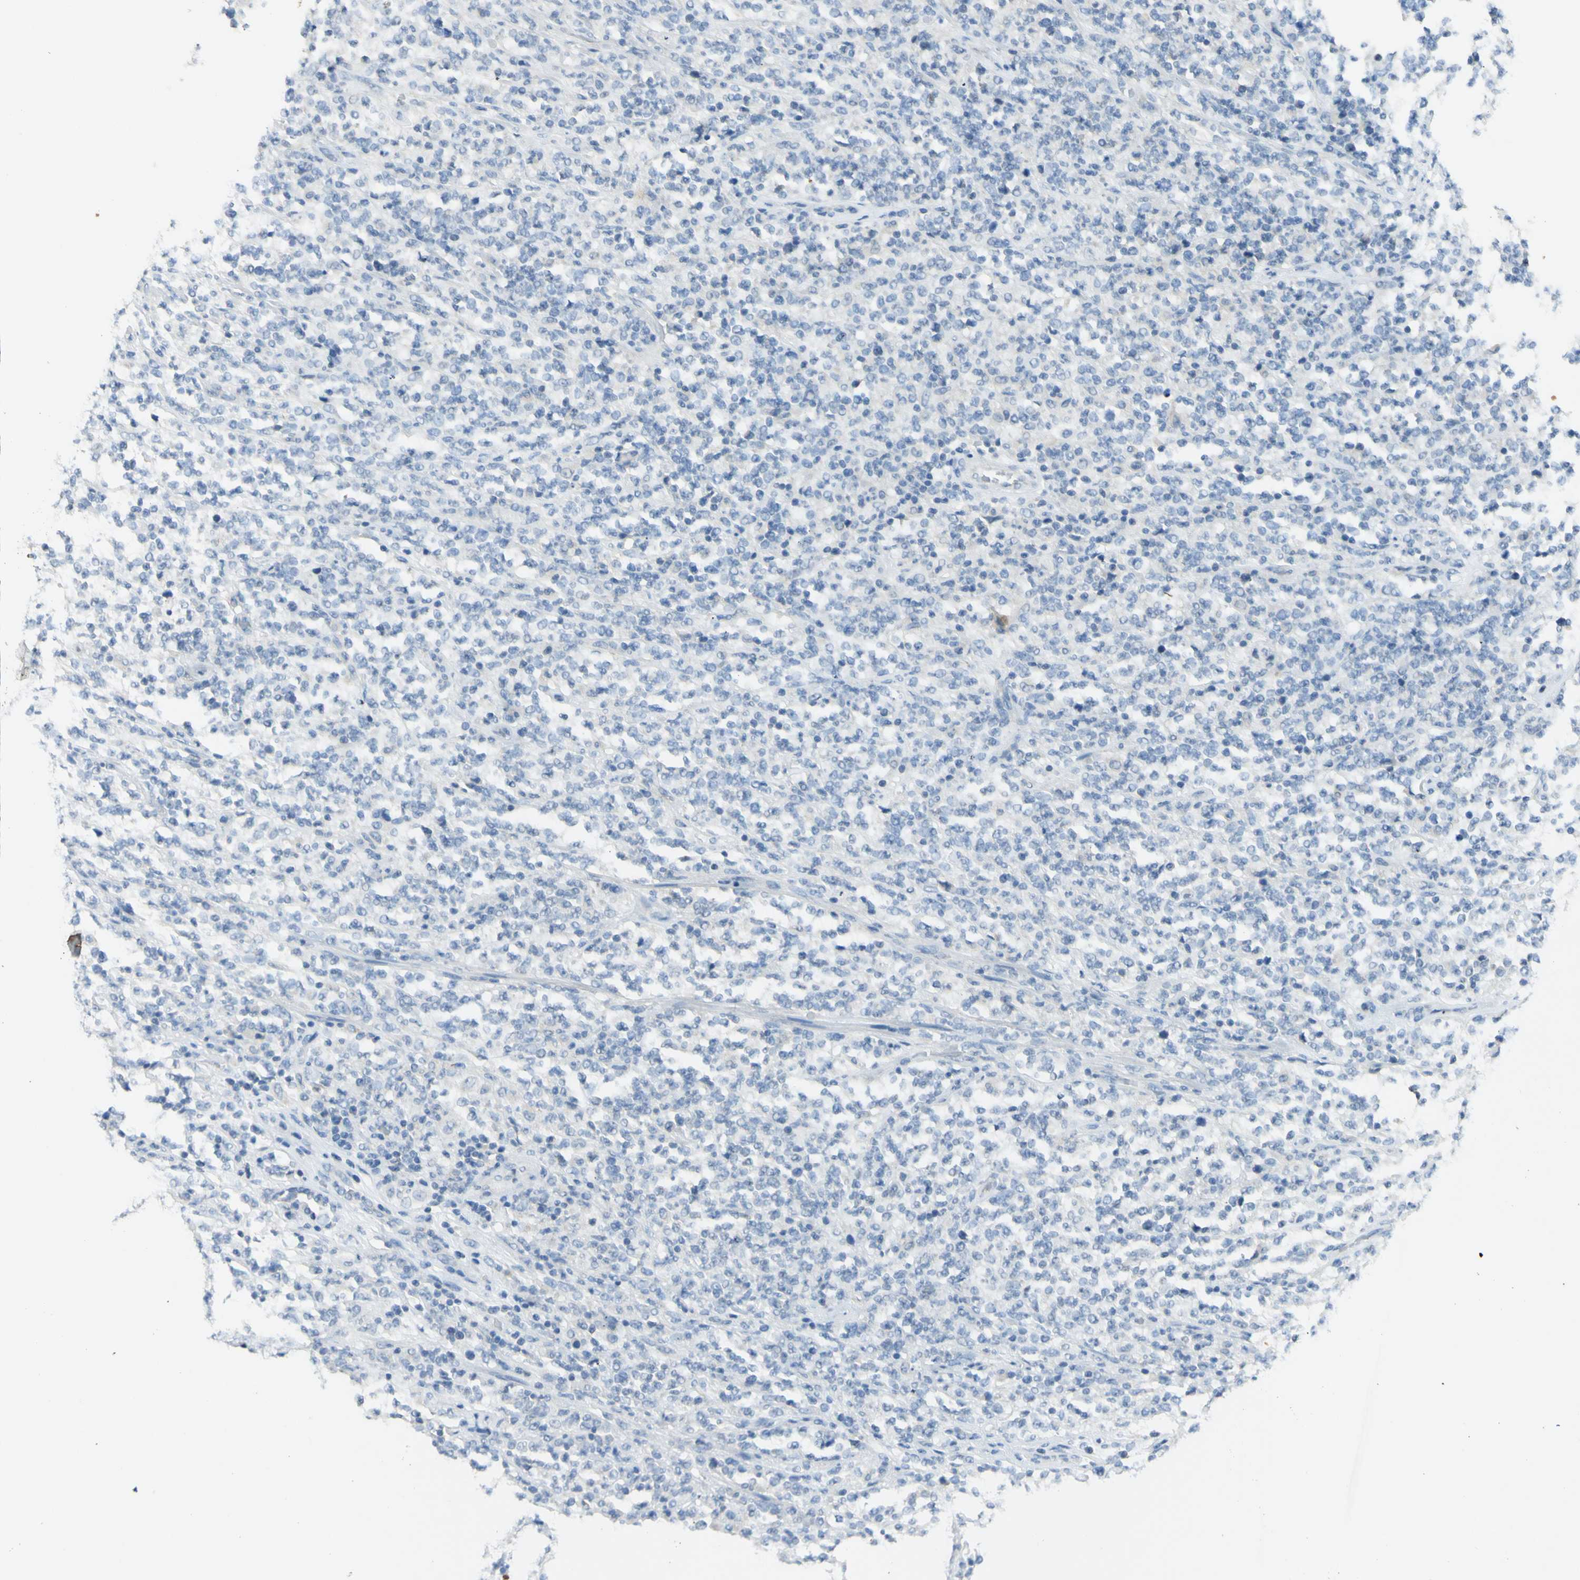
{"staining": {"intensity": "negative", "quantity": "none", "location": "none"}, "tissue": "lymphoma", "cell_type": "Tumor cells", "image_type": "cancer", "snomed": [{"axis": "morphology", "description": "Malignant lymphoma, non-Hodgkin's type, High grade"}, {"axis": "topography", "description": "Soft tissue"}], "caption": "DAB (3,3'-diaminobenzidine) immunohistochemical staining of malignant lymphoma, non-Hodgkin's type (high-grade) displays no significant expression in tumor cells.", "gene": "GDF15", "patient": {"sex": "male", "age": 18}}